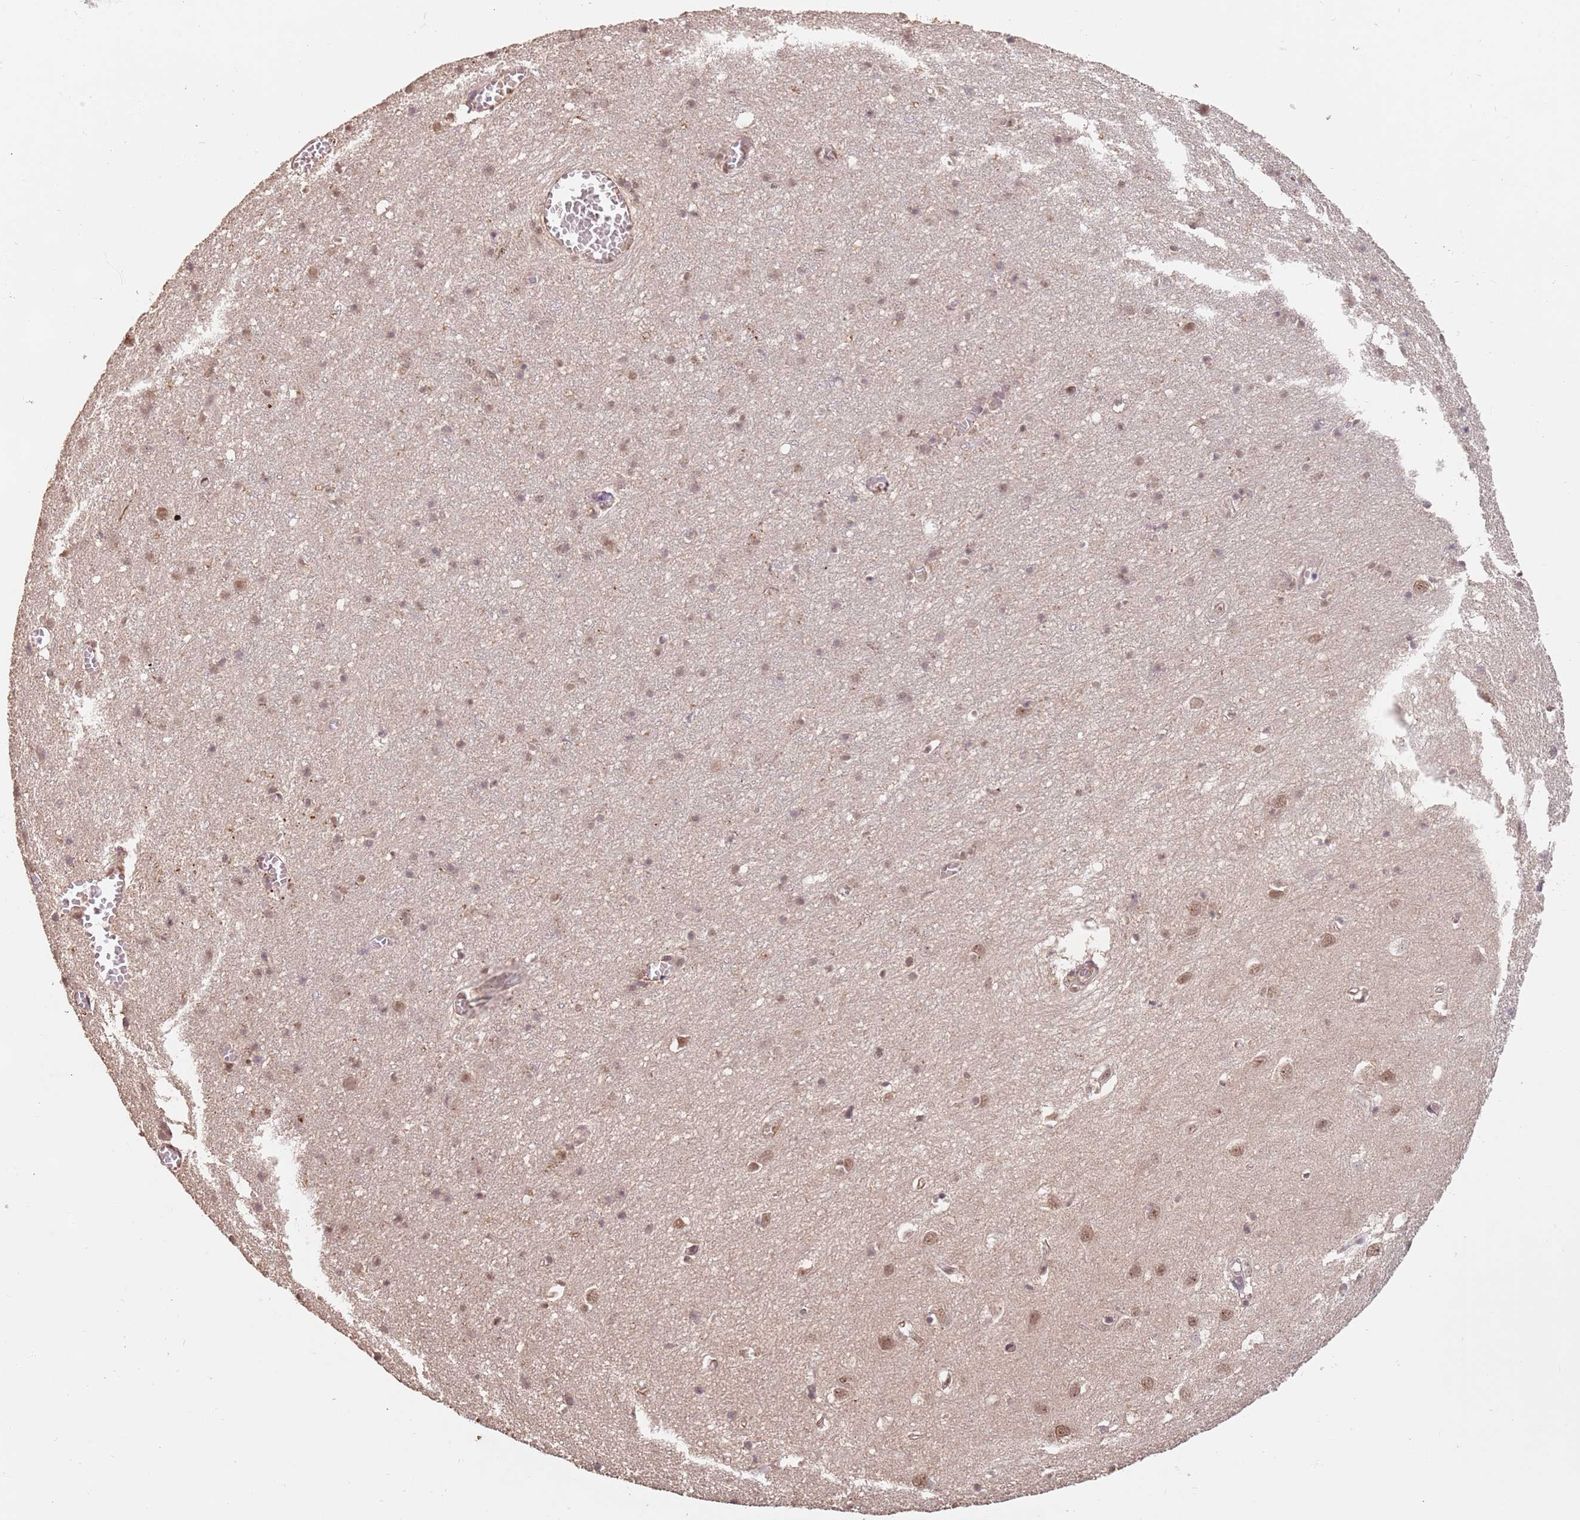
{"staining": {"intensity": "weak", "quantity": "25%-75%", "location": "nuclear"}, "tissue": "cerebral cortex", "cell_type": "Endothelial cells", "image_type": "normal", "snomed": [{"axis": "morphology", "description": "Normal tissue, NOS"}, {"axis": "topography", "description": "Cerebral cortex"}], "caption": "This histopathology image demonstrates IHC staining of normal human cerebral cortex, with low weak nuclear staining in about 25%-75% of endothelial cells.", "gene": "RFXANK", "patient": {"sex": "female", "age": 64}}